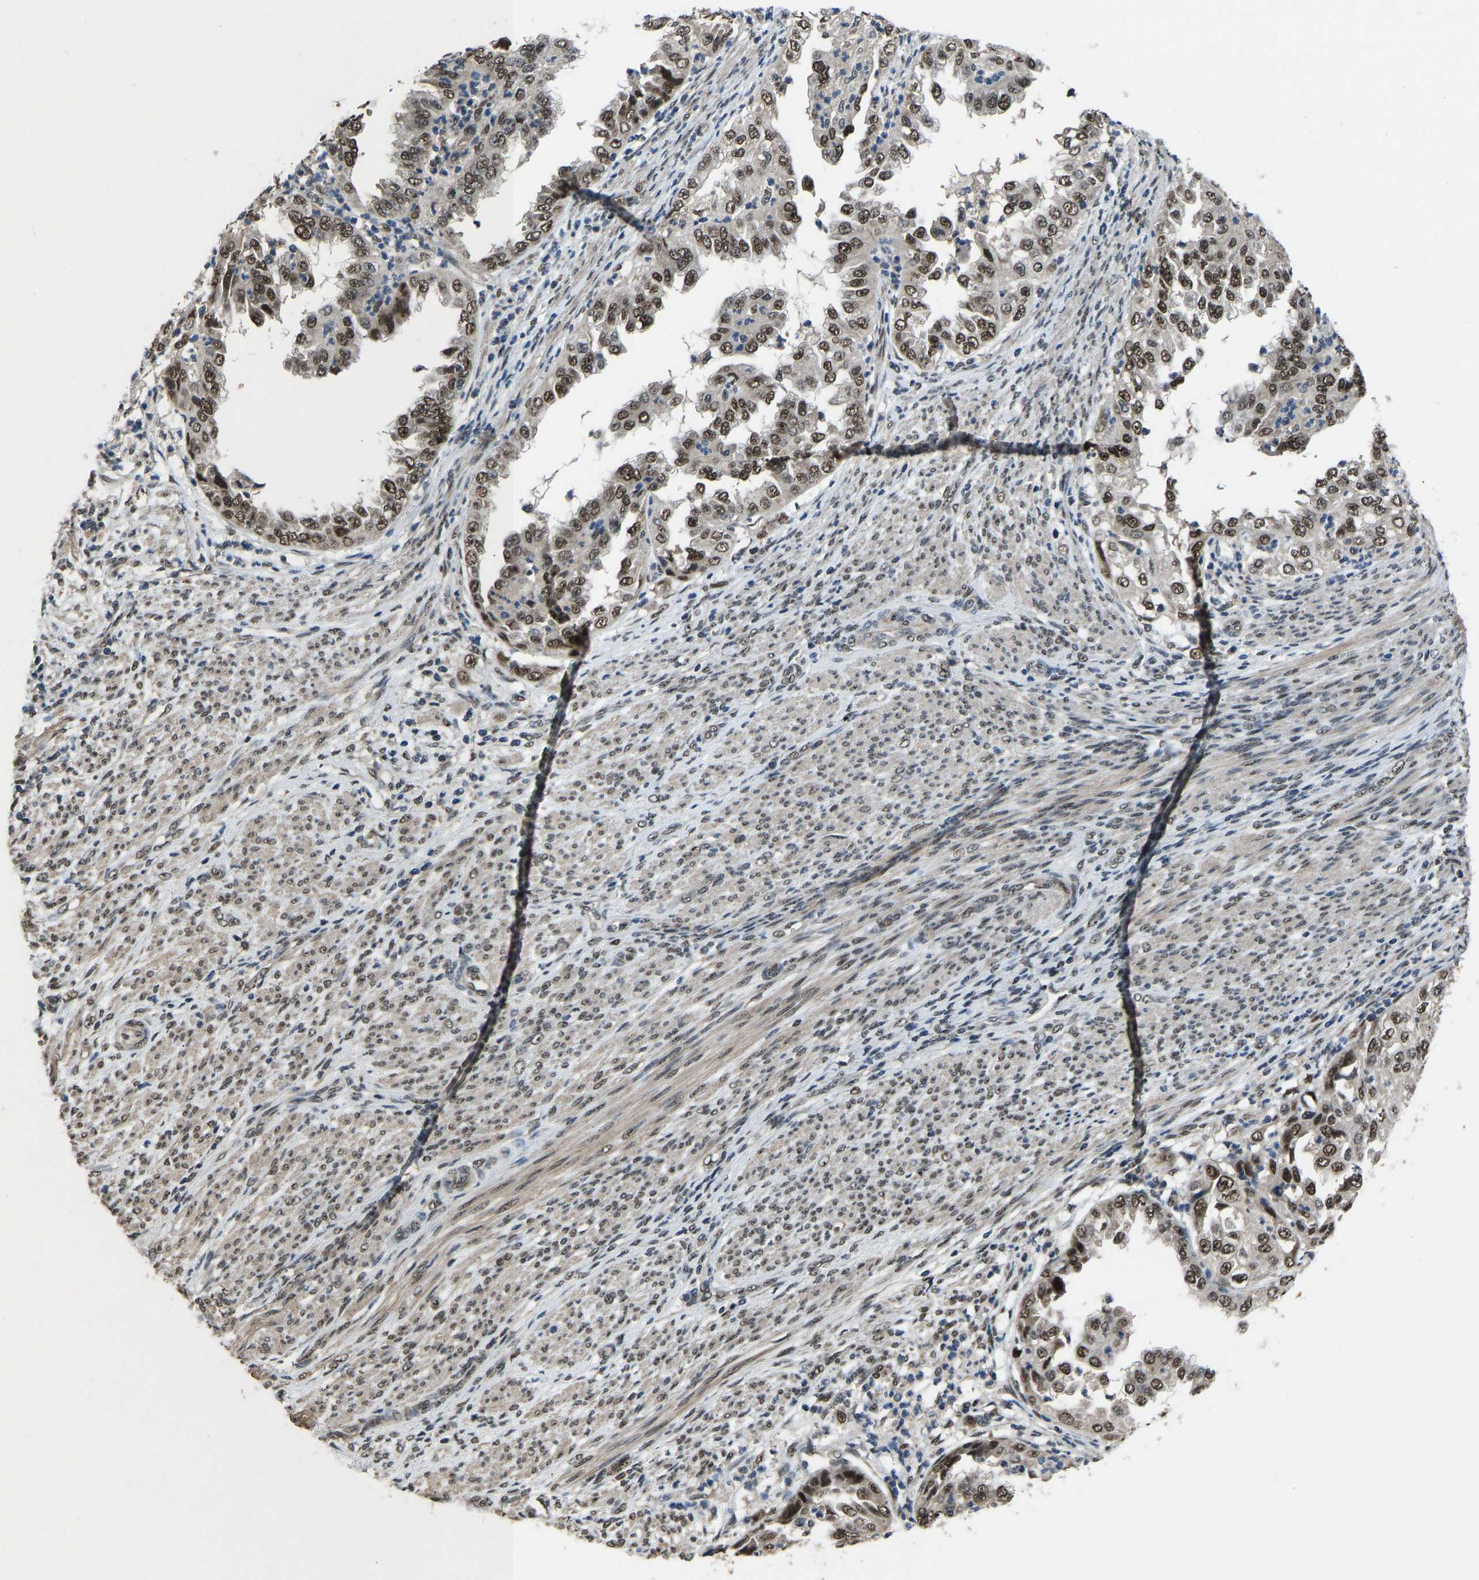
{"staining": {"intensity": "moderate", "quantity": ">75%", "location": "nuclear"}, "tissue": "endometrial cancer", "cell_type": "Tumor cells", "image_type": "cancer", "snomed": [{"axis": "morphology", "description": "Adenocarcinoma, NOS"}, {"axis": "topography", "description": "Endometrium"}], "caption": "The micrograph shows immunohistochemical staining of endometrial cancer. There is moderate nuclear expression is identified in approximately >75% of tumor cells.", "gene": "FOS", "patient": {"sex": "female", "age": 85}}